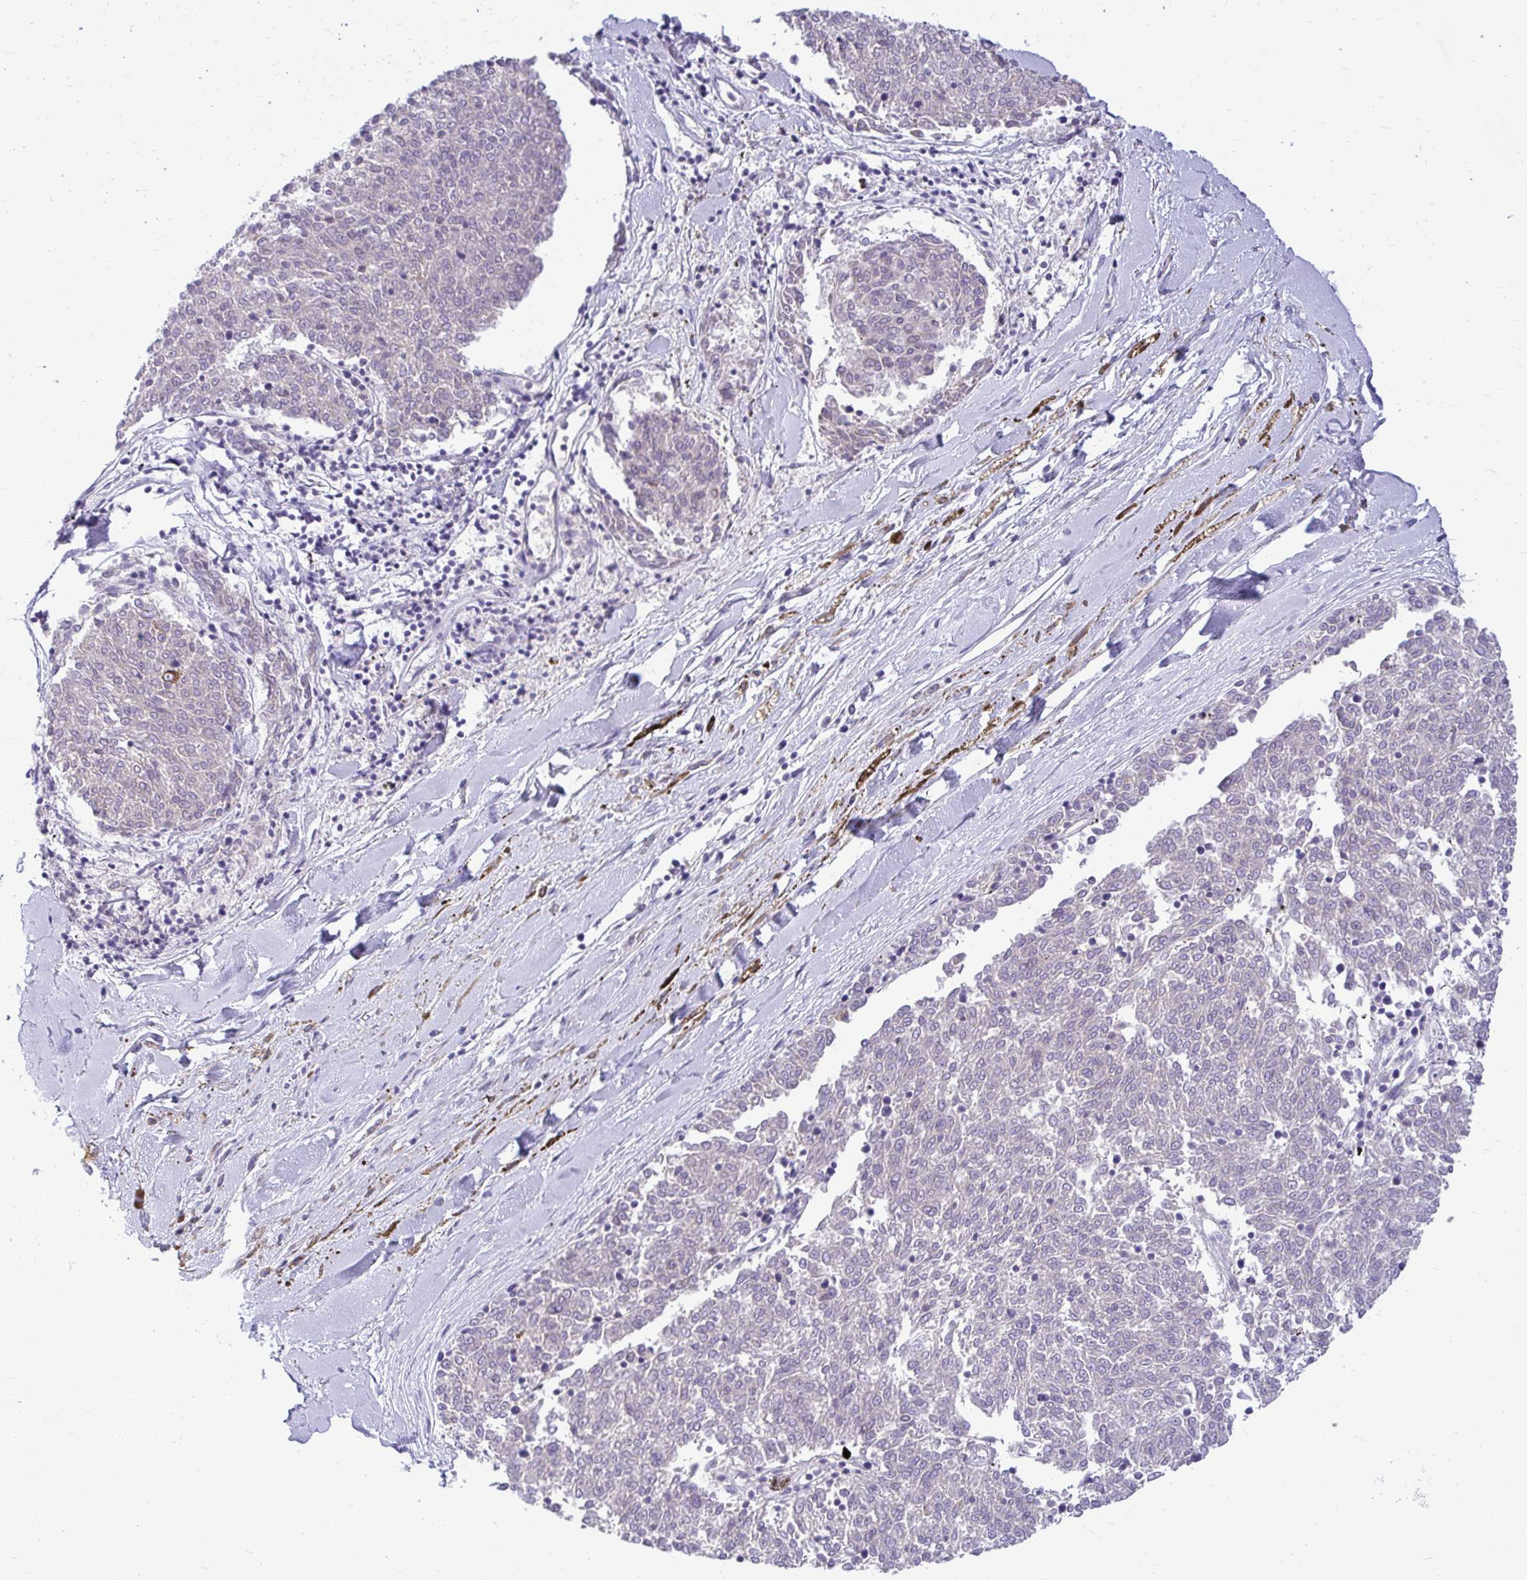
{"staining": {"intensity": "negative", "quantity": "none", "location": "none"}, "tissue": "melanoma", "cell_type": "Tumor cells", "image_type": "cancer", "snomed": [{"axis": "morphology", "description": "Malignant melanoma, NOS"}, {"axis": "topography", "description": "Skin"}], "caption": "The IHC micrograph has no significant expression in tumor cells of melanoma tissue. The staining was performed using DAB to visualize the protein expression in brown, while the nuclei were stained in blue with hematoxylin (Magnification: 20x).", "gene": "PKN3", "patient": {"sex": "female", "age": 72}}